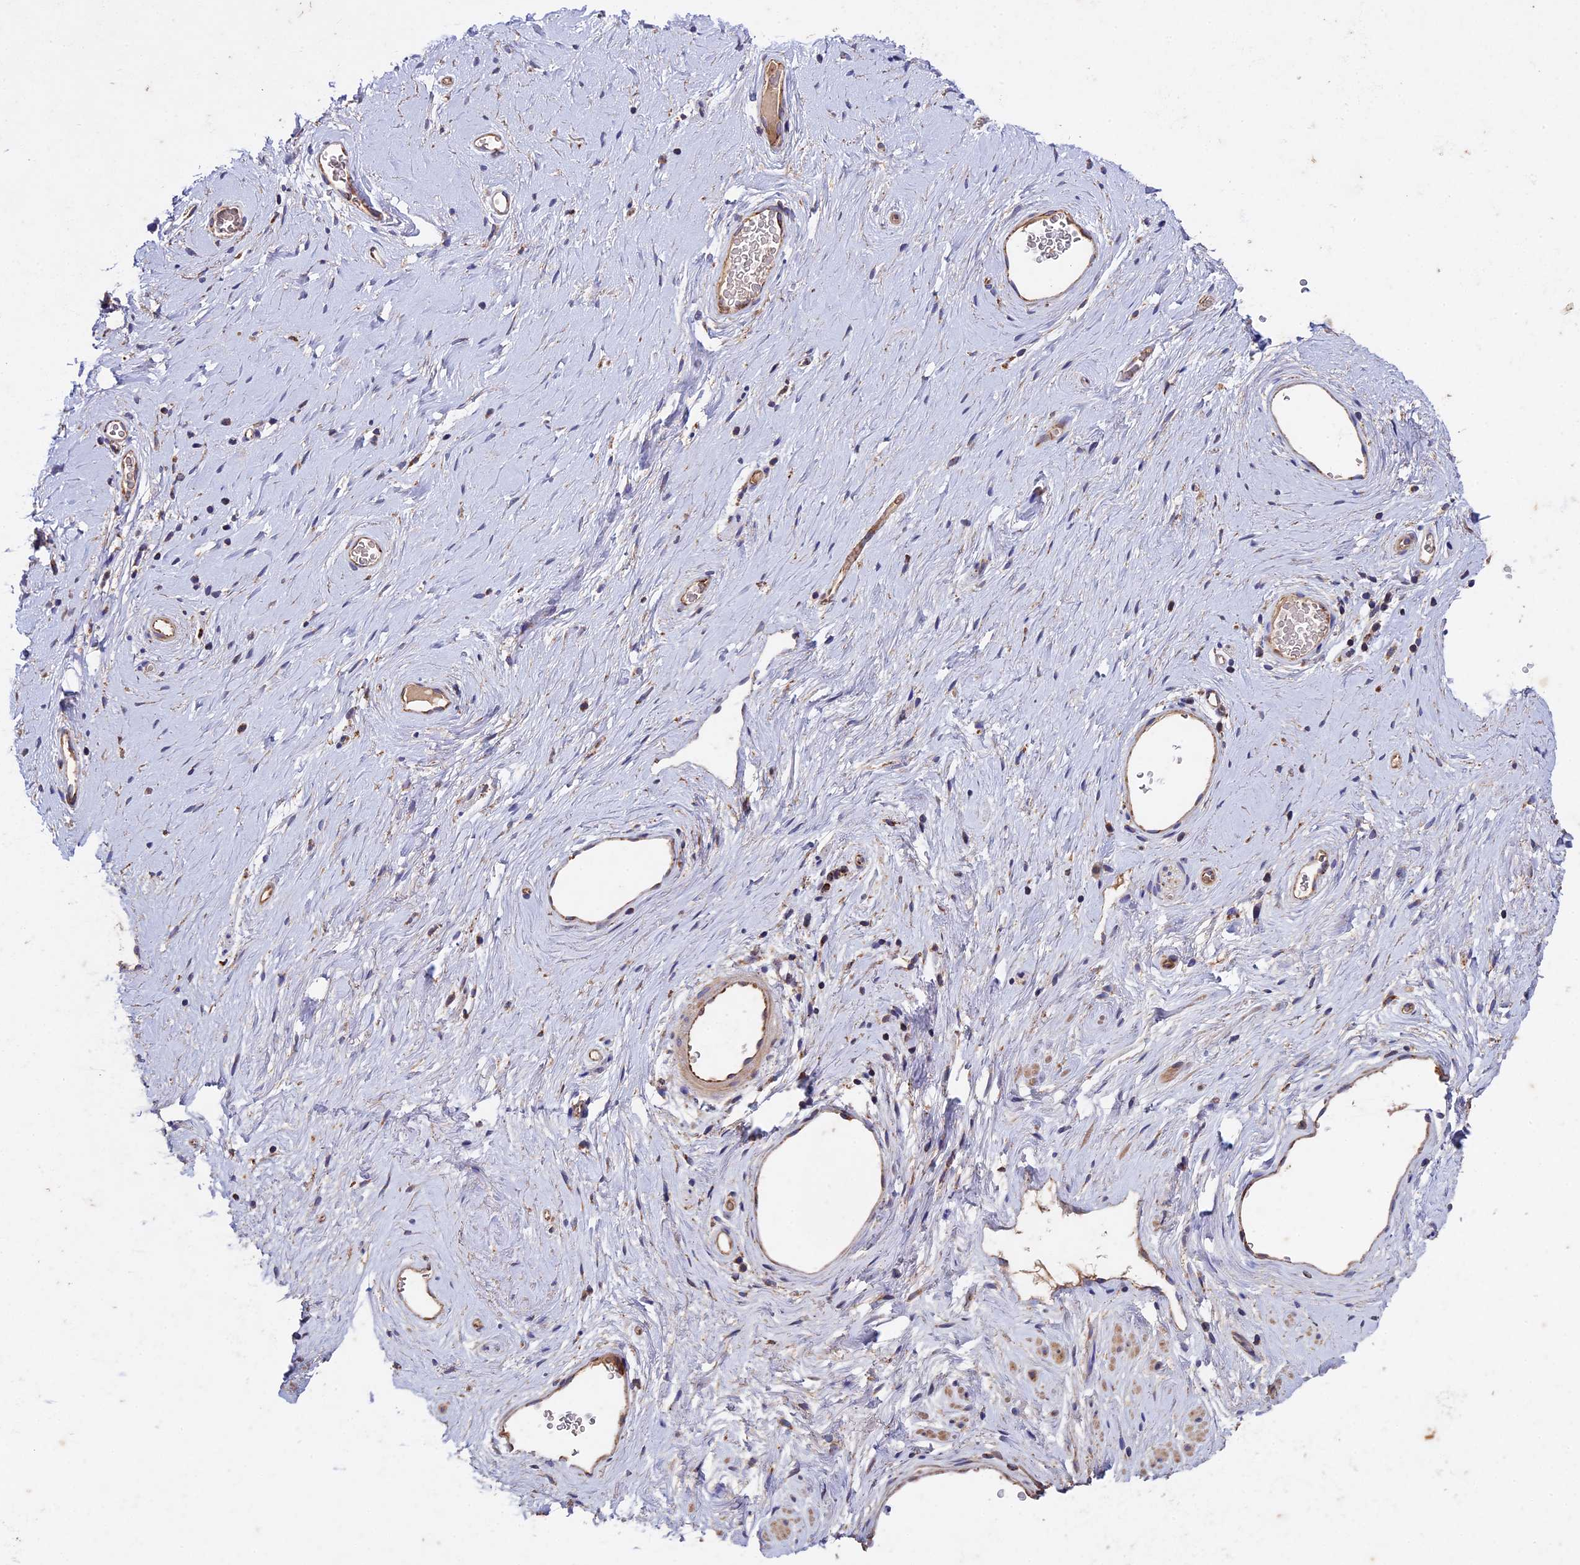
{"staining": {"intensity": "moderate", "quantity": ">75%", "location": "cytoplasmic/membranous"}, "tissue": "soft tissue", "cell_type": "Chondrocytes", "image_type": "normal", "snomed": [{"axis": "morphology", "description": "Normal tissue, NOS"}, {"axis": "morphology", "description": "Adenocarcinoma, NOS"}, {"axis": "topography", "description": "Rectum"}, {"axis": "topography", "description": "Vagina"}, {"axis": "topography", "description": "Peripheral nerve tissue"}], "caption": "High-power microscopy captured an immunohistochemistry (IHC) micrograph of benign soft tissue, revealing moderate cytoplasmic/membranous staining in approximately >75% of chondrocytes.", "gene": "RNF17", "patient": {"sex": "female", "age": 71}}